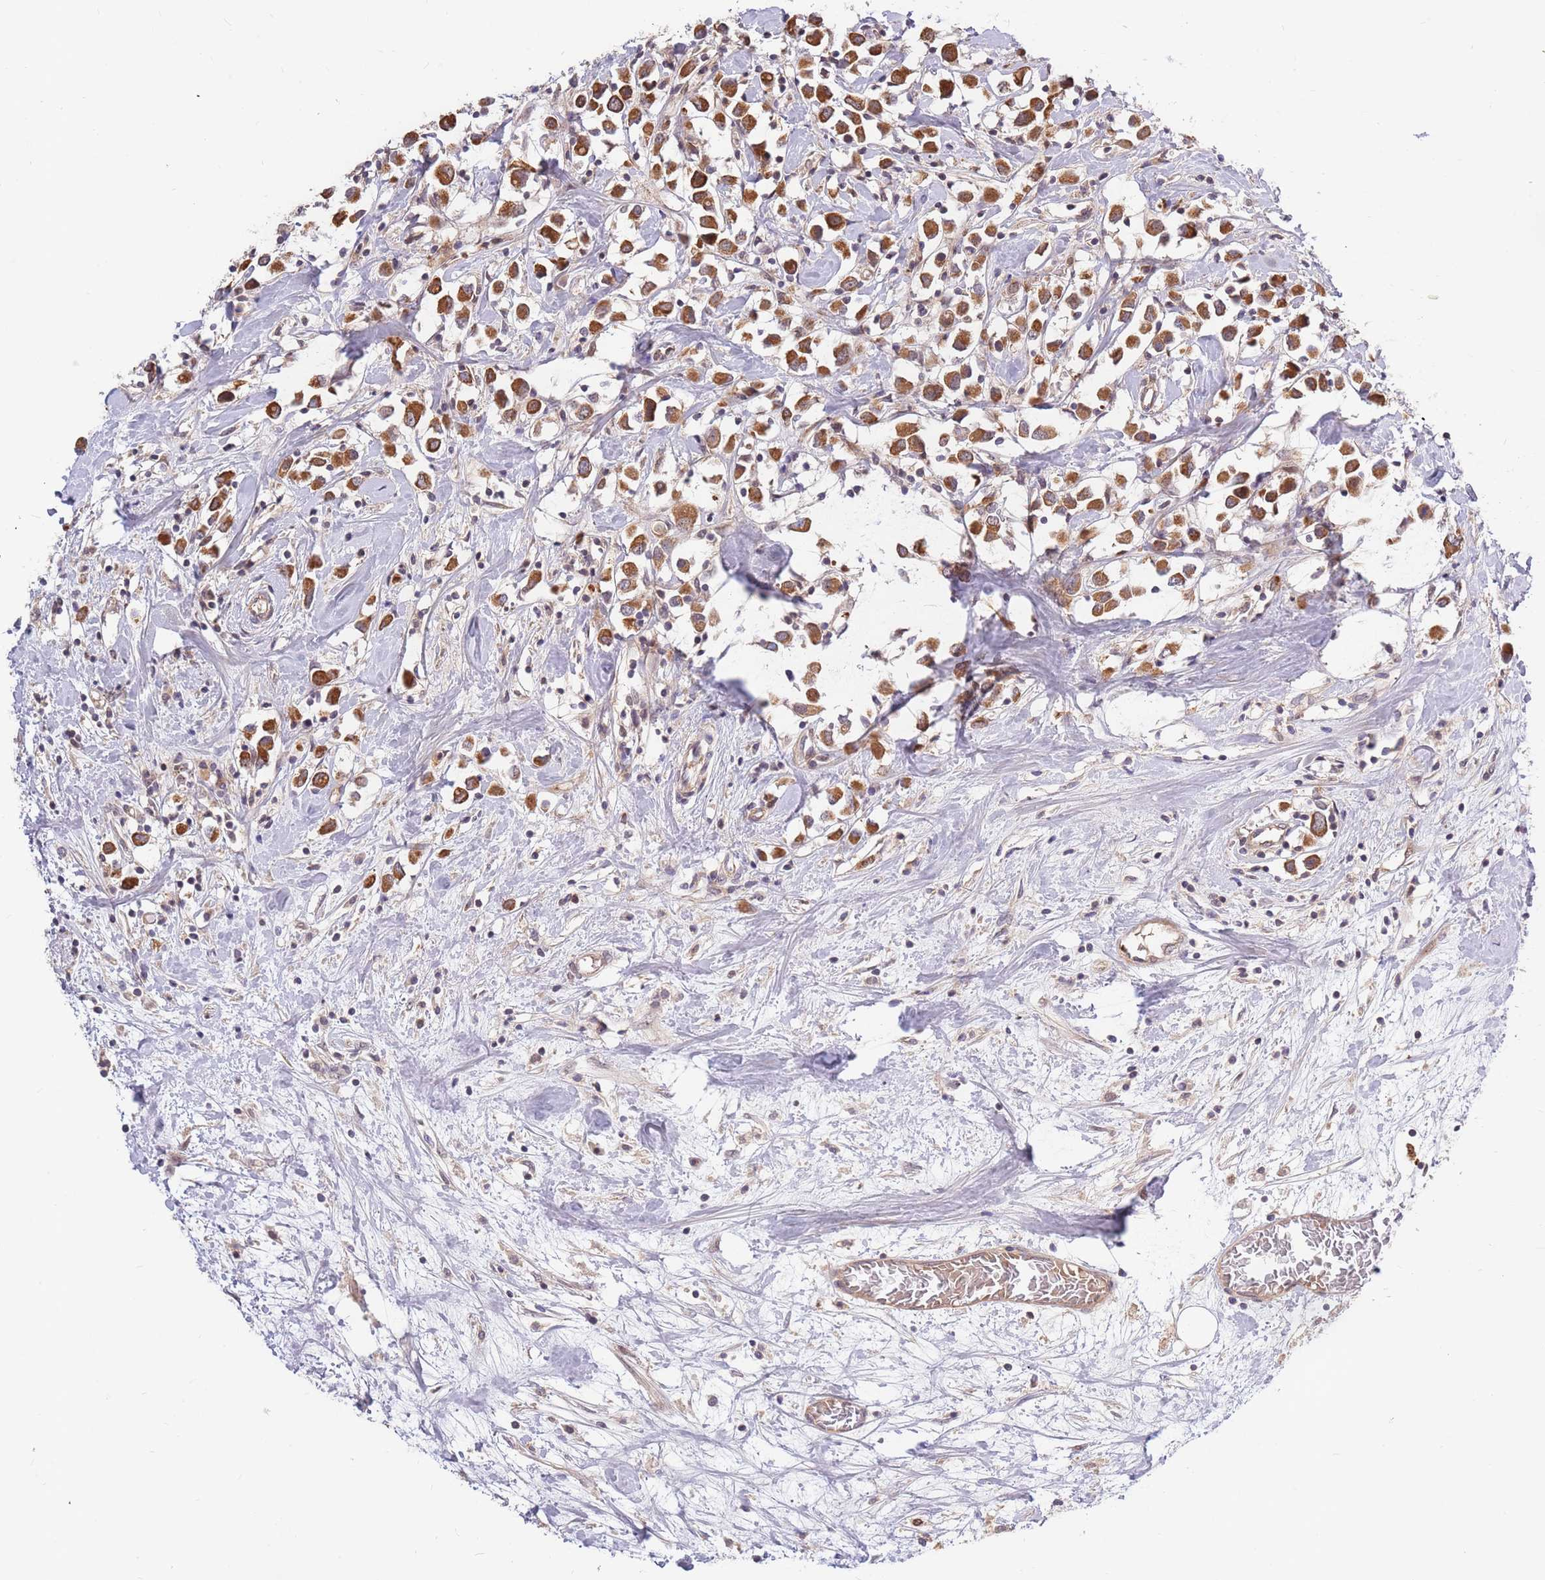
{"staining": {"intensity": "strong", "quantity": ">75%", "location": "cytoplasmic/membranous"}, "tissue": "breast cancer", "cell_type": "Tumor cells", "image_type": "cancer", "snomed": [{"axis": "morphology", "description": "Duct carcinoma"}, {"axis": "topography", "description": "Breast"}], "caption": "Immunohistochemistry (IHC) (DAB) staining of human breast cancer (invasive ductal carcinoma) demonstrates strong cytoplasmic/membranous protein staining in approximately >75% of tumor cells.", "gene": "HAUS3", "patient": {"sex": "female", "age": 61}}